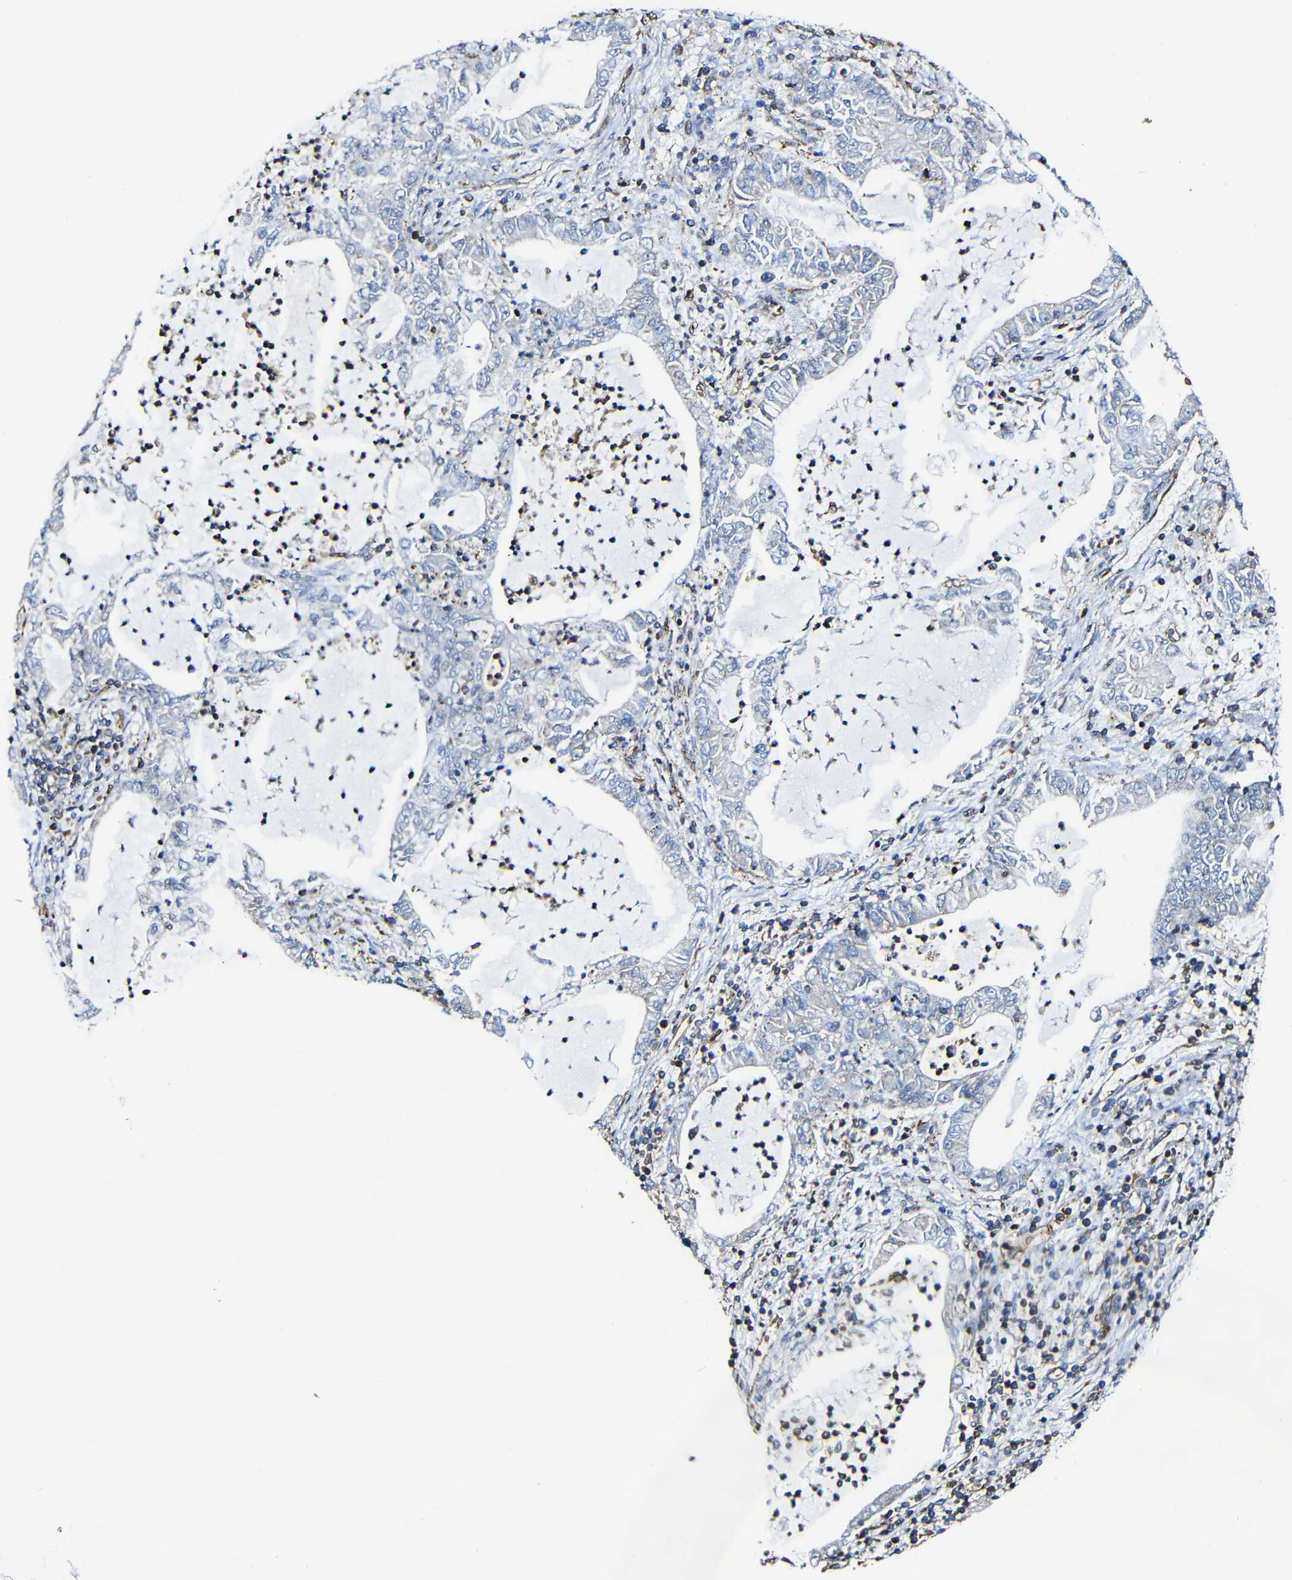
{"staining": {"intensity": "negative", "quantity": "none", "location": "none"}, "tissue": "lung cancer", "cell_type": "Tumor cells", "image_type": "cancer", "snomed": [{"axis": "morphology", "description": "Adenocarcinoma, NOS"}, {"axis": "topography", "description": "Lung"}], "caption": "Immunohistochemistry (IHC) of human adenocarcinoma (lung) demonstrates no positivity in tumor cells.", "gene": "MSN", "patient": {"sex": "female", "age": 51}}